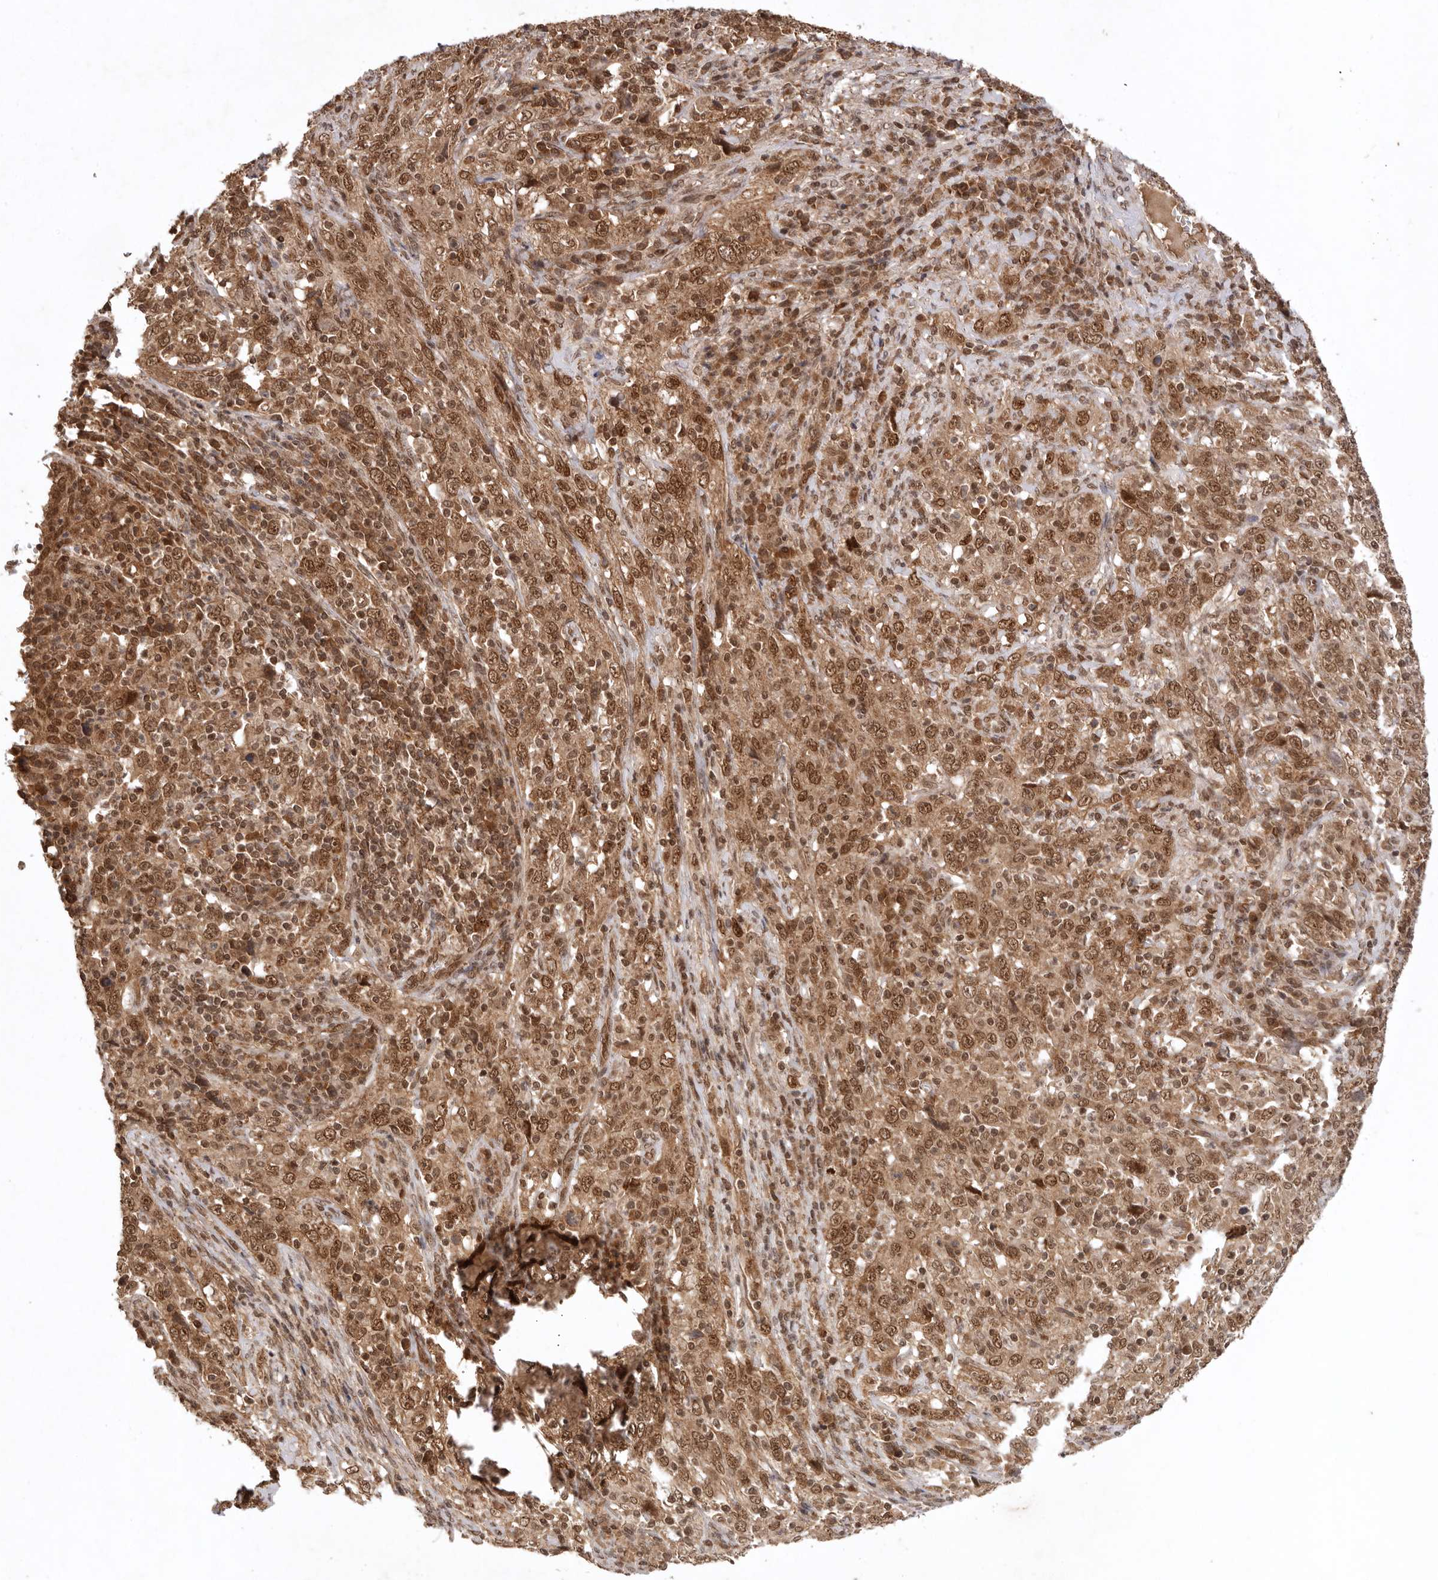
{"staining": {"intensity": "moderate", "quantity": ">75%", "location": "cytoplasmic/membranous,nuclear"}, "tissue": "cervical cancer", "cell_type": "Tumor cells", "image_type": "cancer", "snomed": [{"axis": "morphology", "description": "Squamous cell carcinoma, NOS"}, {"axis": "topography", "description": "Cervix"}], "caption": "Squamous cell carcinoma (cervical) tissue shows moderate cytoplasmic/membranous and nuclear positivity in approximately >75% of tumor cells", "gene": "TARS2", "patient": {"sex": "female", "age": 46}}